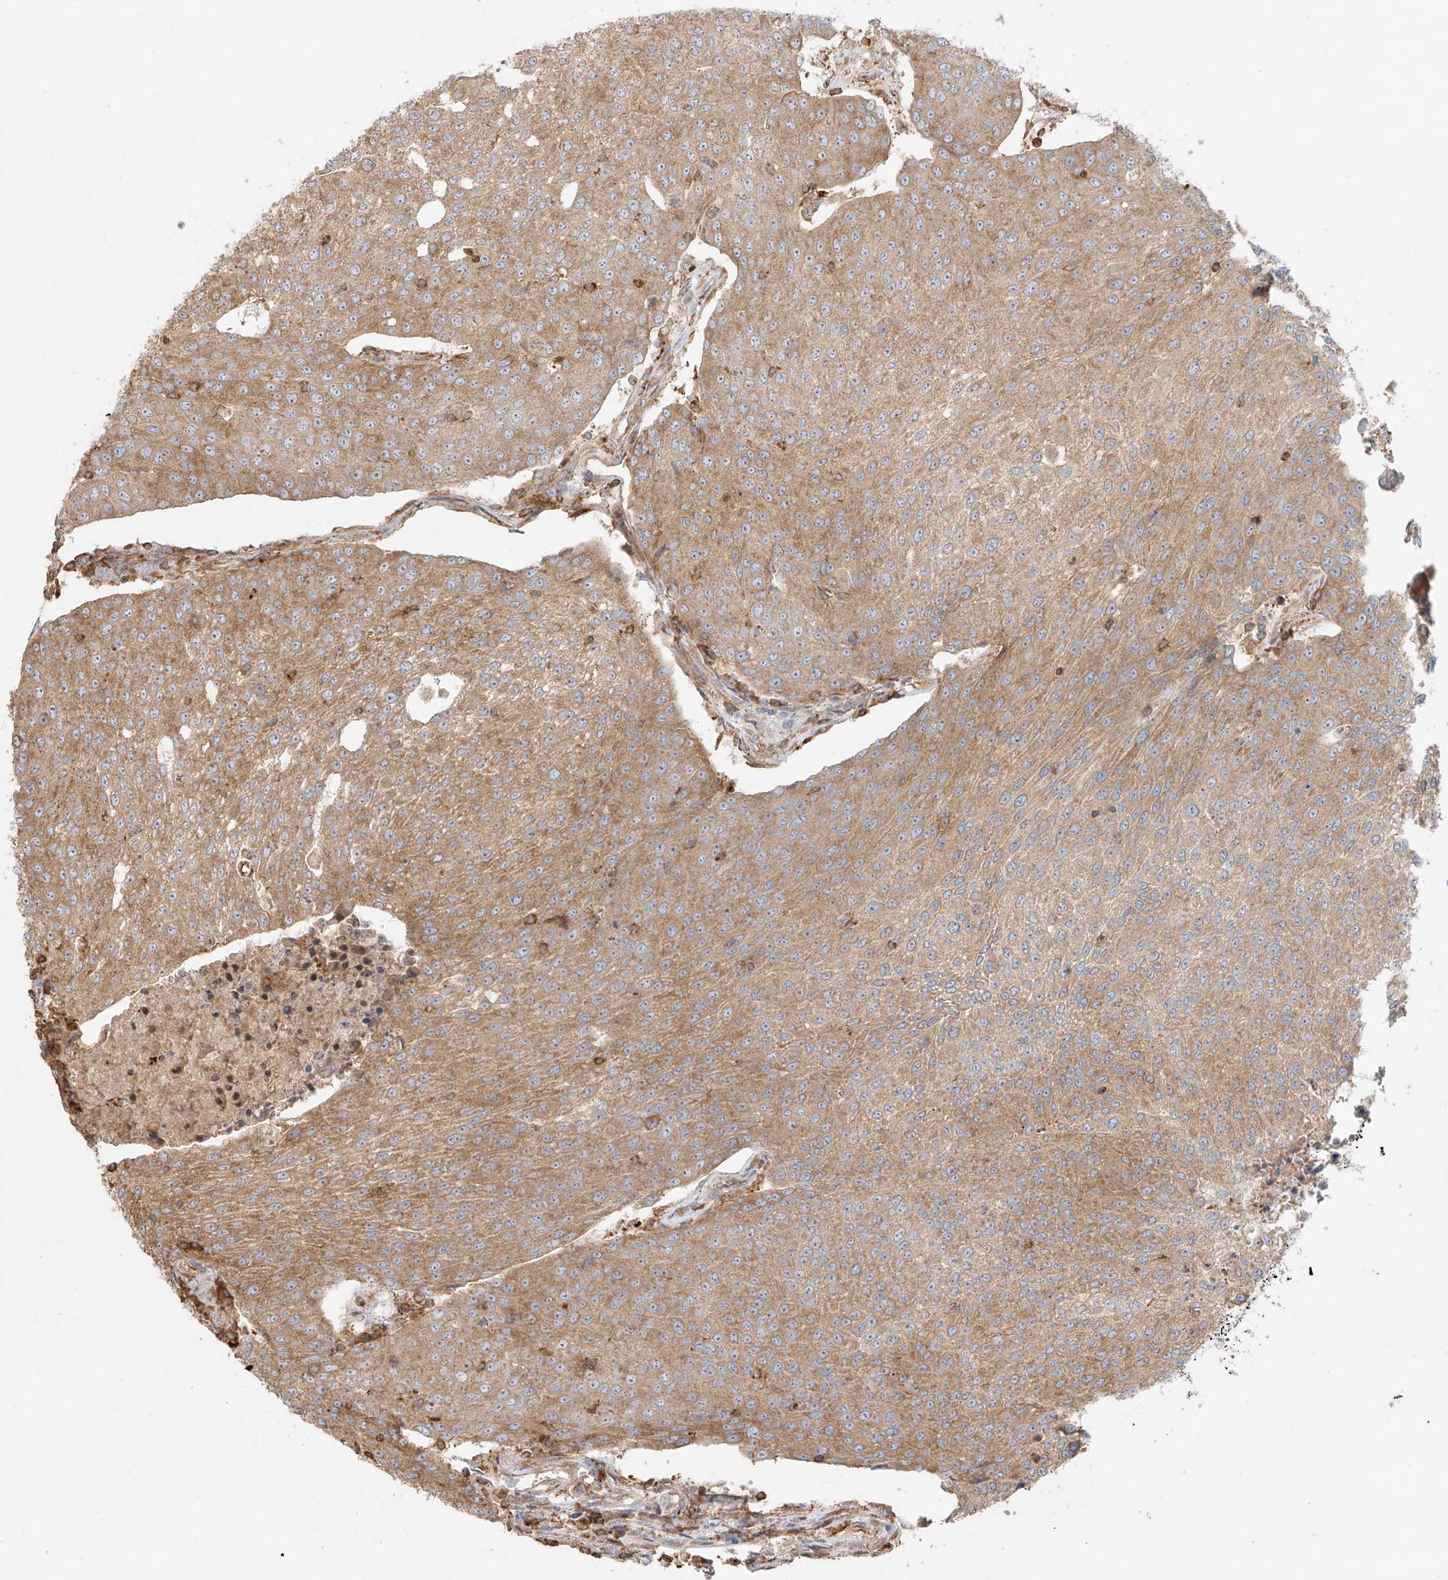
{"staining": {"intensity": "moderate", "quantity": ">75%", "location": "cytoplasmic/membranous"}, "tissue": "urothelial cancer", "cell_type": "Tumor cells", "image_type": "cancer", "snomed": [{"axis": "morphology", "description": "Urothelial carcinoma, High grade"}, {"axis": "topography", "description": "Urinary bladder"}], "caption": "Protein staining exhibits moderate cytoplasmic/membranous positivity in approximately >75% of tumor cells in urothelial carcinoma (high-grade).", "gene": "SNX9", "patient": {"sex": "female", "age": 85}}